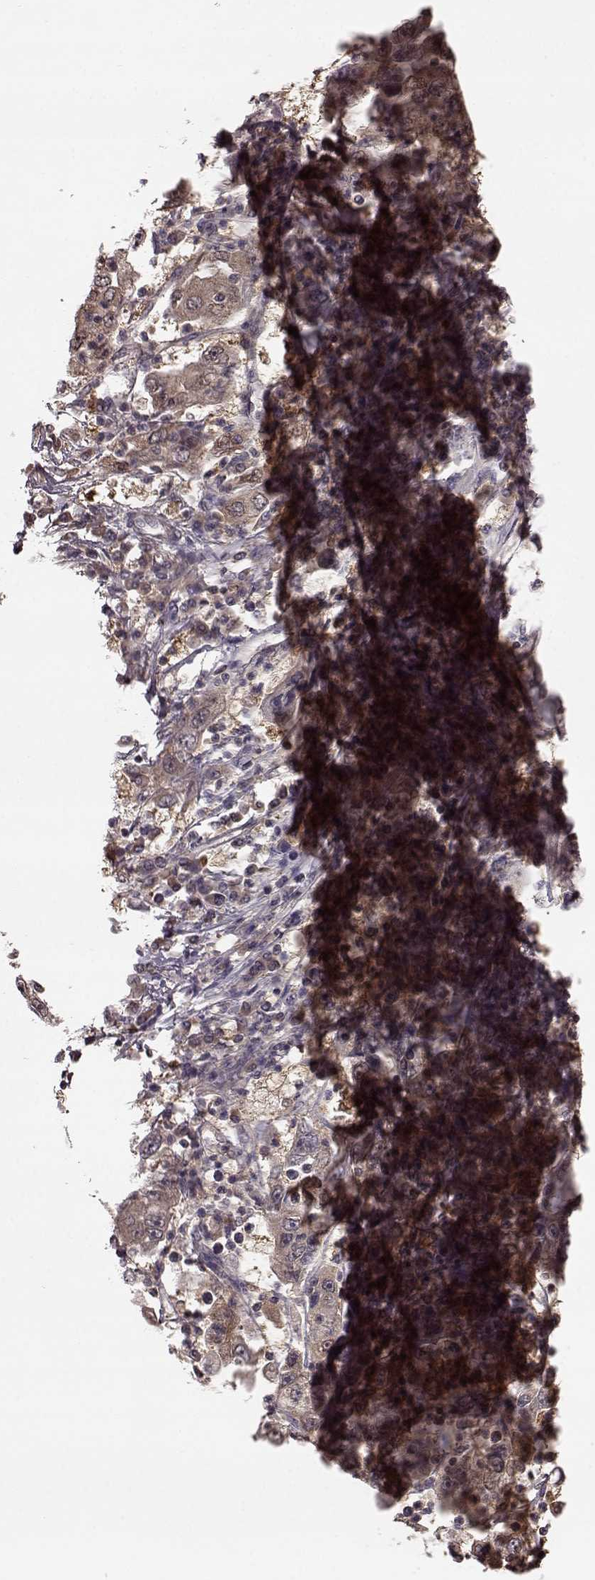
{"staining": {"intensity": "weak", "quantity": ">75%", "location": "cytoplasmic/membranous"}, "tissue": "cervical cancer", "cell_type": "Tumor cells", "image_type": "cancer", "snomed": [{"axis": "morphology", "description": "Squamous cell carcinoma, NOS"}, {"axis": "topography", "description": "Cervix"}], "caption": "Tumor cells demonstrate low levels of weak cytoplasmic/membranous positivity in about >75% of cells in cervical cancer.", "gene": "GSS", "patient": {"sex": "female", "age": 36}}